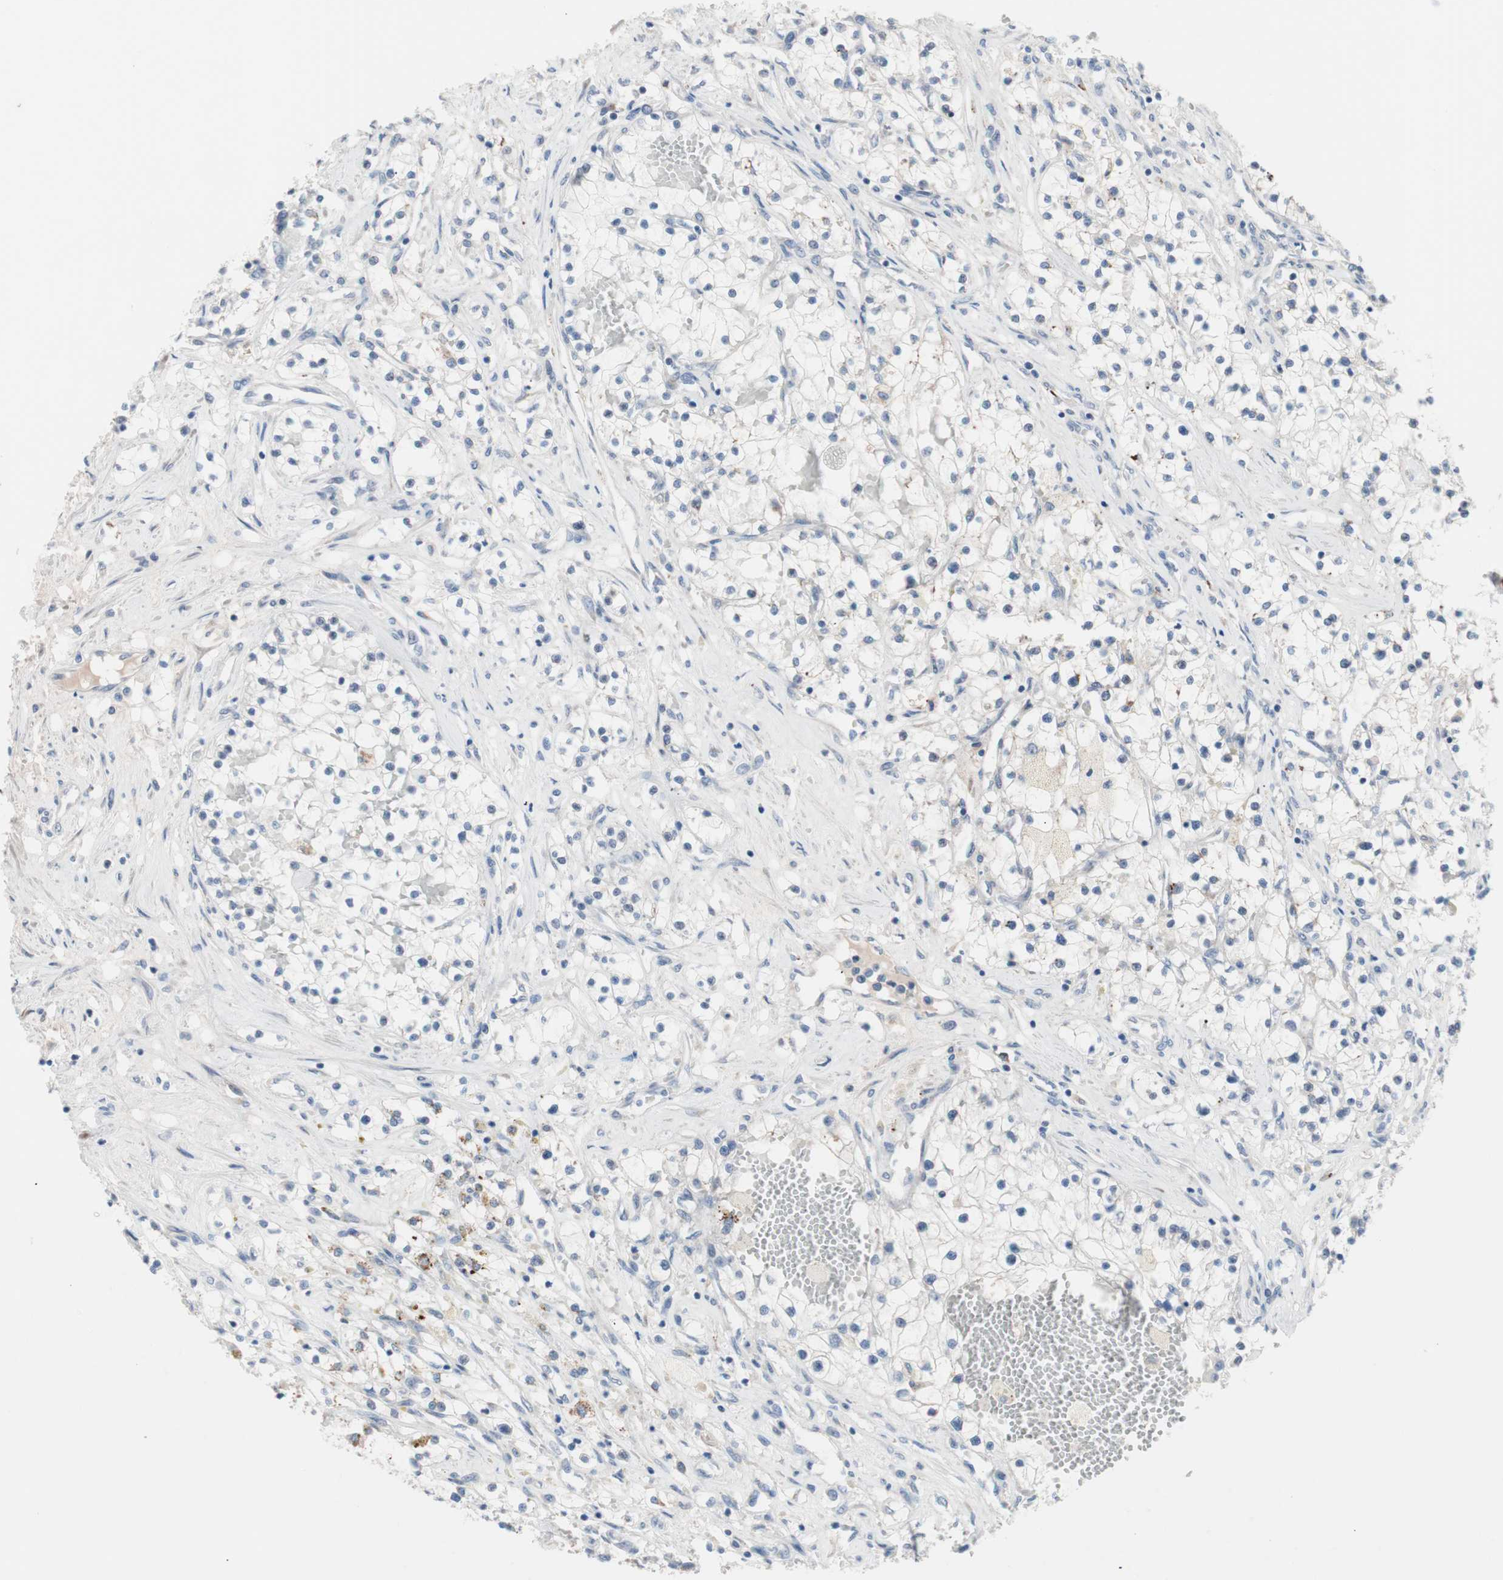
{"staining": {"intensity": "negative", "quantity": "none", "location": "none"}, "tissue": "renal cancer", "cell_type": "Tumor cells", "image_type": "cancer", "snomed": [{"axis": "morphology", "description": "Adenocarcinoma, NOS"}, {"axis": "topography", "description": "Kidney"}], "caption": "Protein analysis of renal adenocarcinoma exhibits no significant expression in tumor cells.", "gene": "ULBP1", "patient": {"sex": "male", "age": 68}}